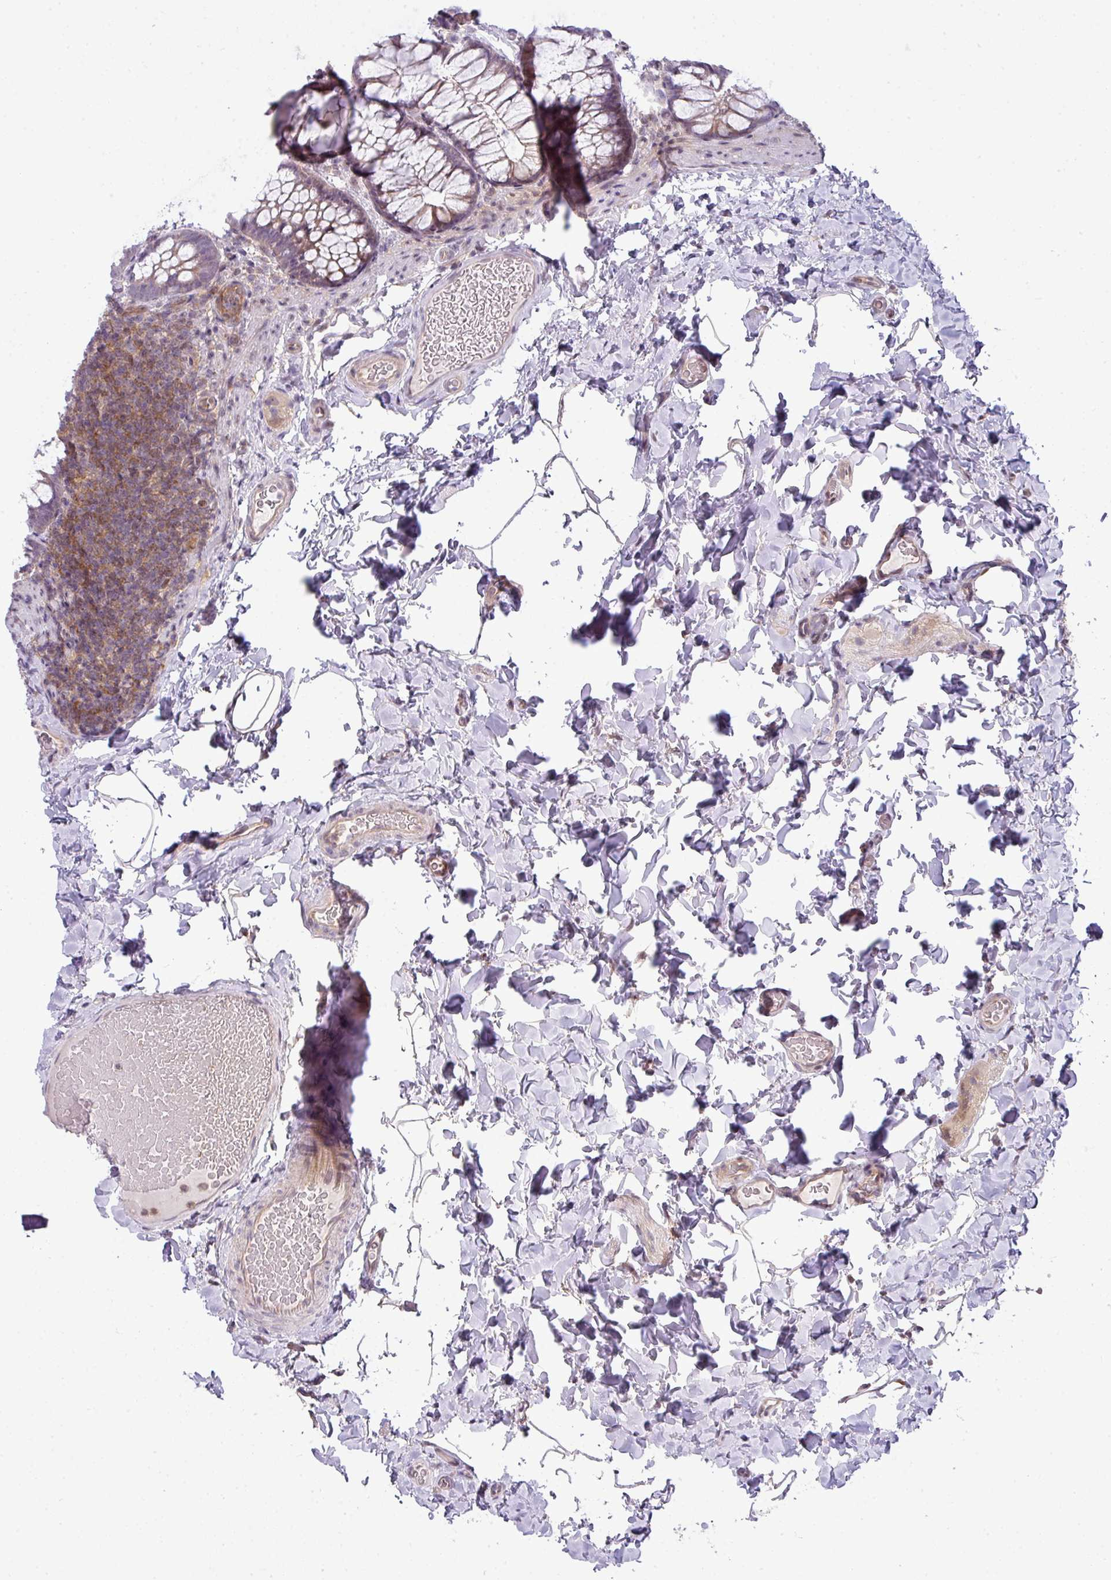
{"staining": {"intensity": "weak", "quantity": ">75%", "location": "cytoplasmic/membranous"}, "tissue": "colon", "cell_type": "Endothelial cells", "image_type": "normal", "snomed": [{"axis": "morphology", "description": "Normal tissue, NOS"}, {"axis": "topography", "description": "Colon"}], "caption": "An immunohistochemistry (IHC) micrograph of unremarkable tissue is shown. Protein staining in brown labels weak cytoplasmic/membranous positivity in colon within endothelial cells.", "gene": "STAT5A", "patient": {"sex": "male", "age": 46}}